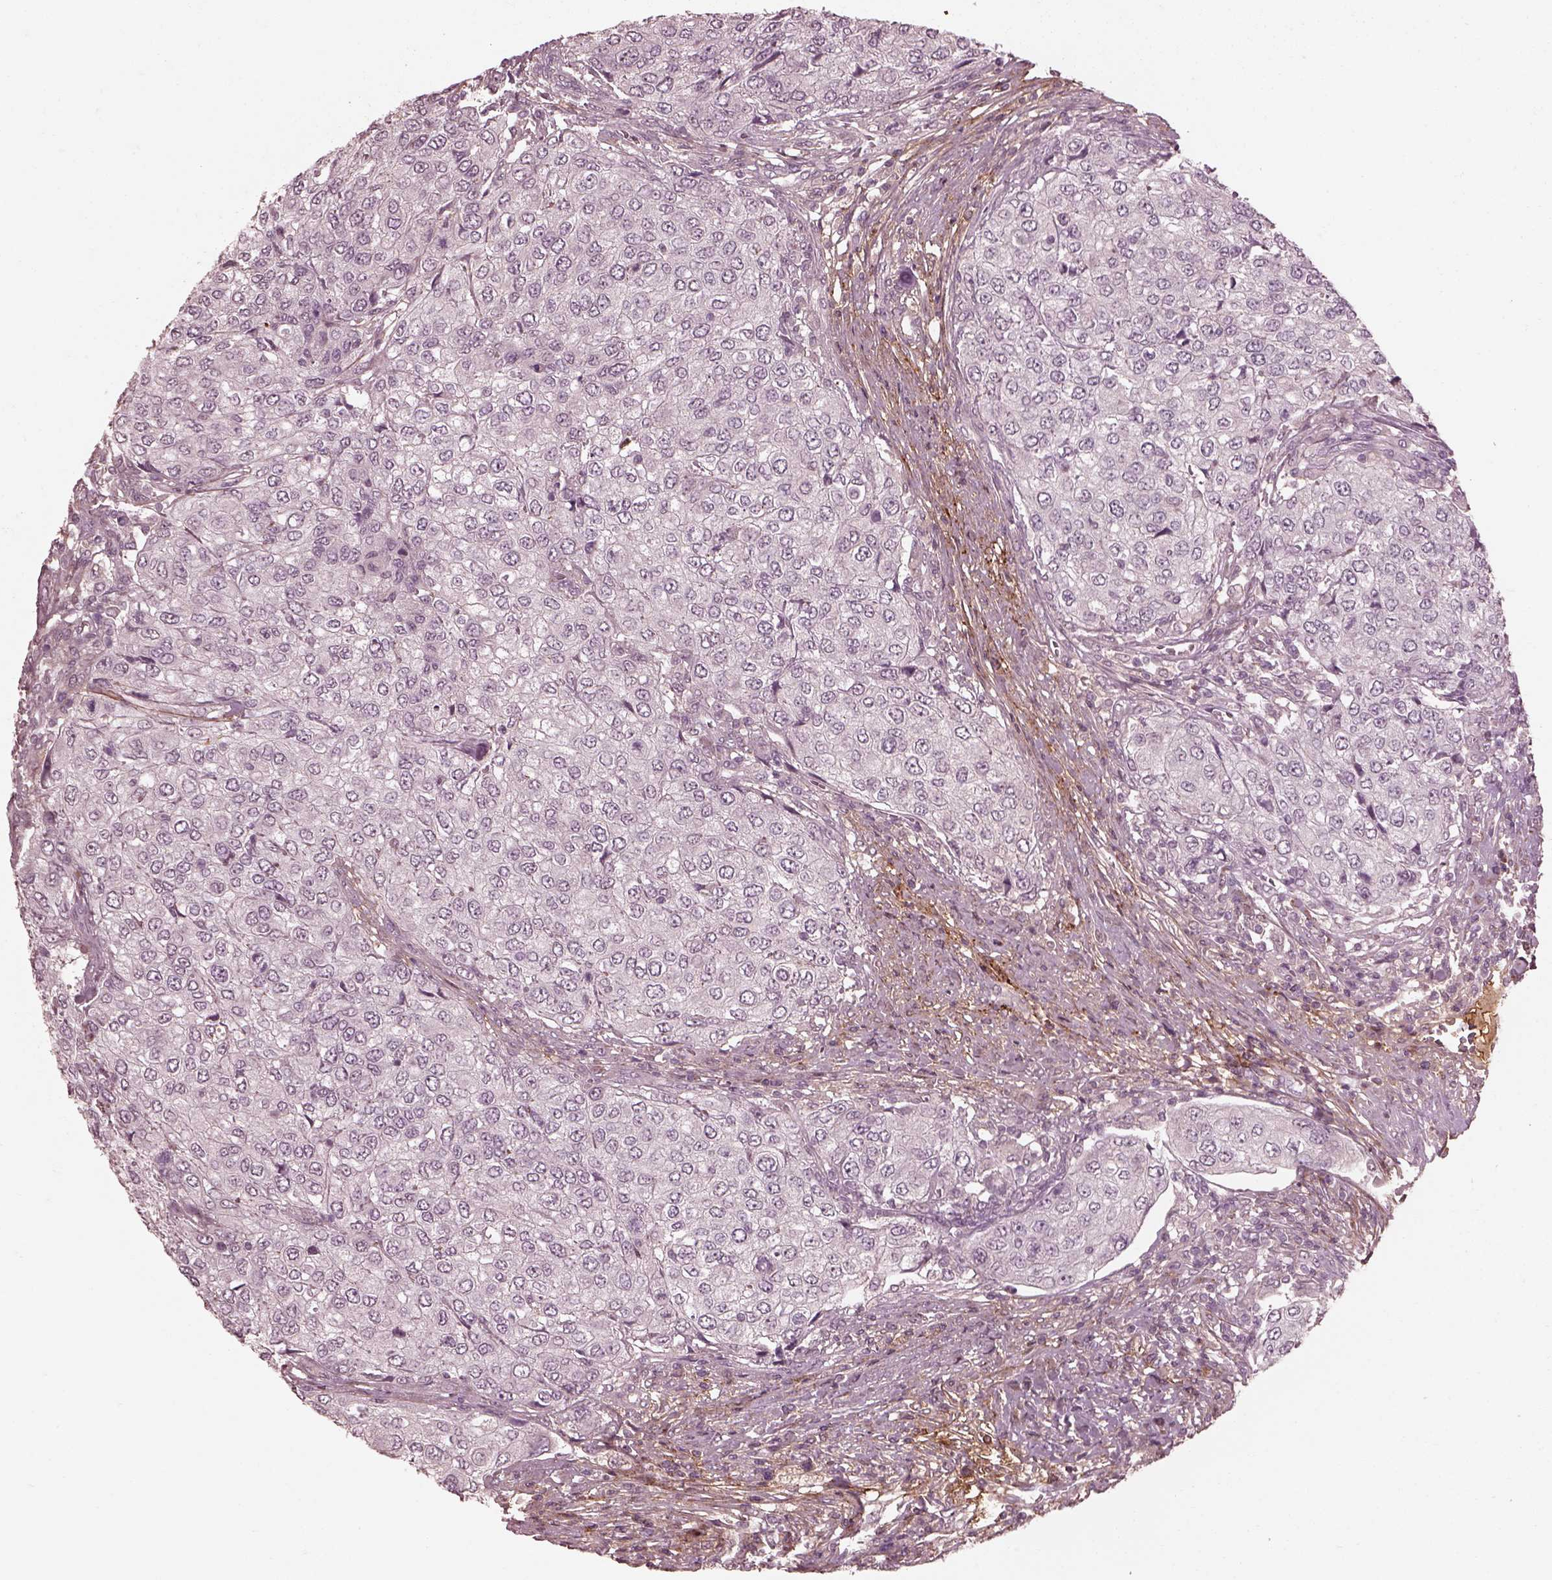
{"staining": {"intensity": "negative", "quantity": "none", "location": "none"}, "tissue": "urothelial cancer", "cell_type": "Tumor cells", "image_type": "cancer", "snomed": [{"axis": "morphology", "description": "Urothelial carcinoma, High grade"}, {"axis": "topography", "description": "Urinary bladder"}], "caption": "Human urothelial carcinoma (high-grade) stained for a protein using IHC demonstrates no staining in tumor cells.", "gene": "EFEMP1", "patient": {"sex": "female", "age": 78}}